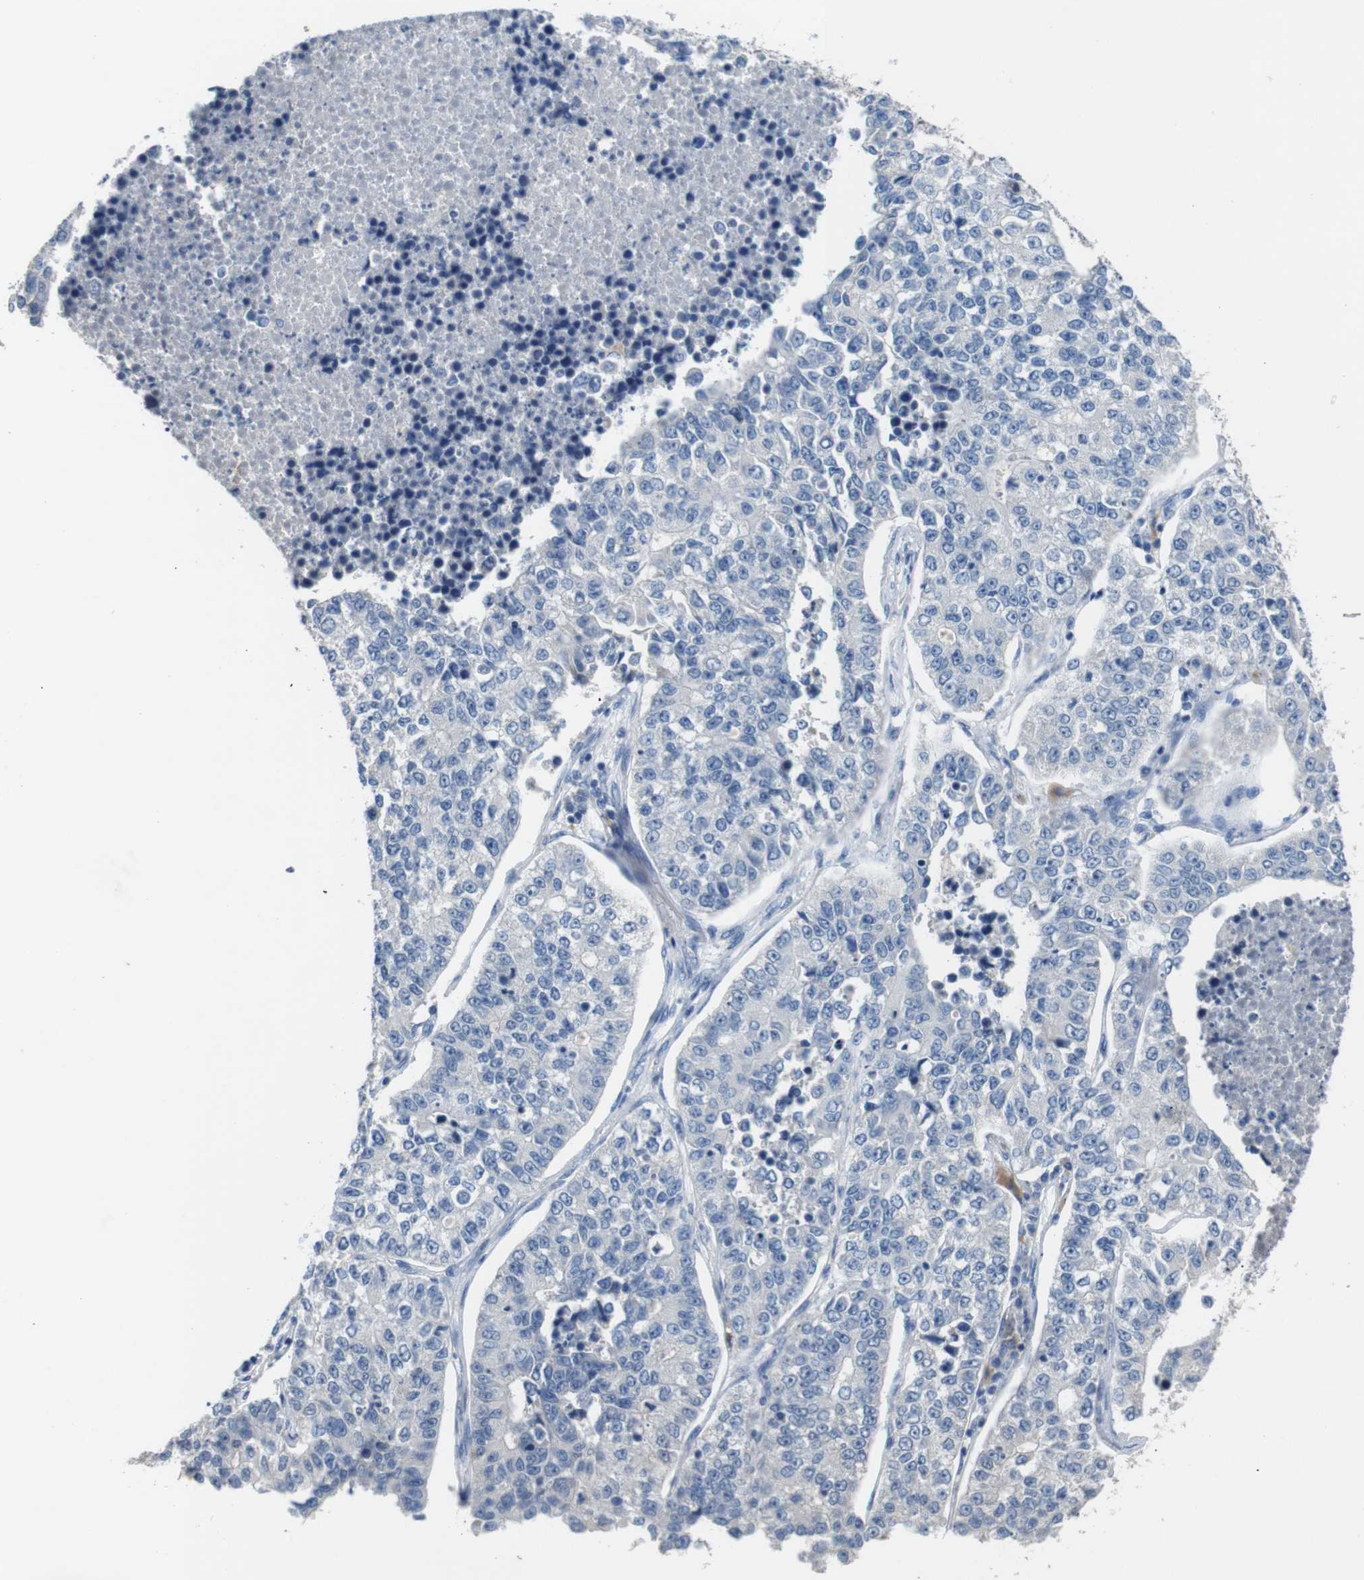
{"staining": {"intensity": "negative", "quantity": "none", "location": "none"}, "tissue": "lung cancer", "cell_type": "Tumor cells", "image_type": "cancer", "snomed": [{"axis": "morphology", "description": "Adenocarcinoma, NOS"}, {"axis": "topography", "description": "Lung"}], "caption": "Tumor cells are negative for protein expression in human lung cancer (adenocarcinoma).", "gene": "SLC2A8", "patient": {"sex": "male", "age": 49}}